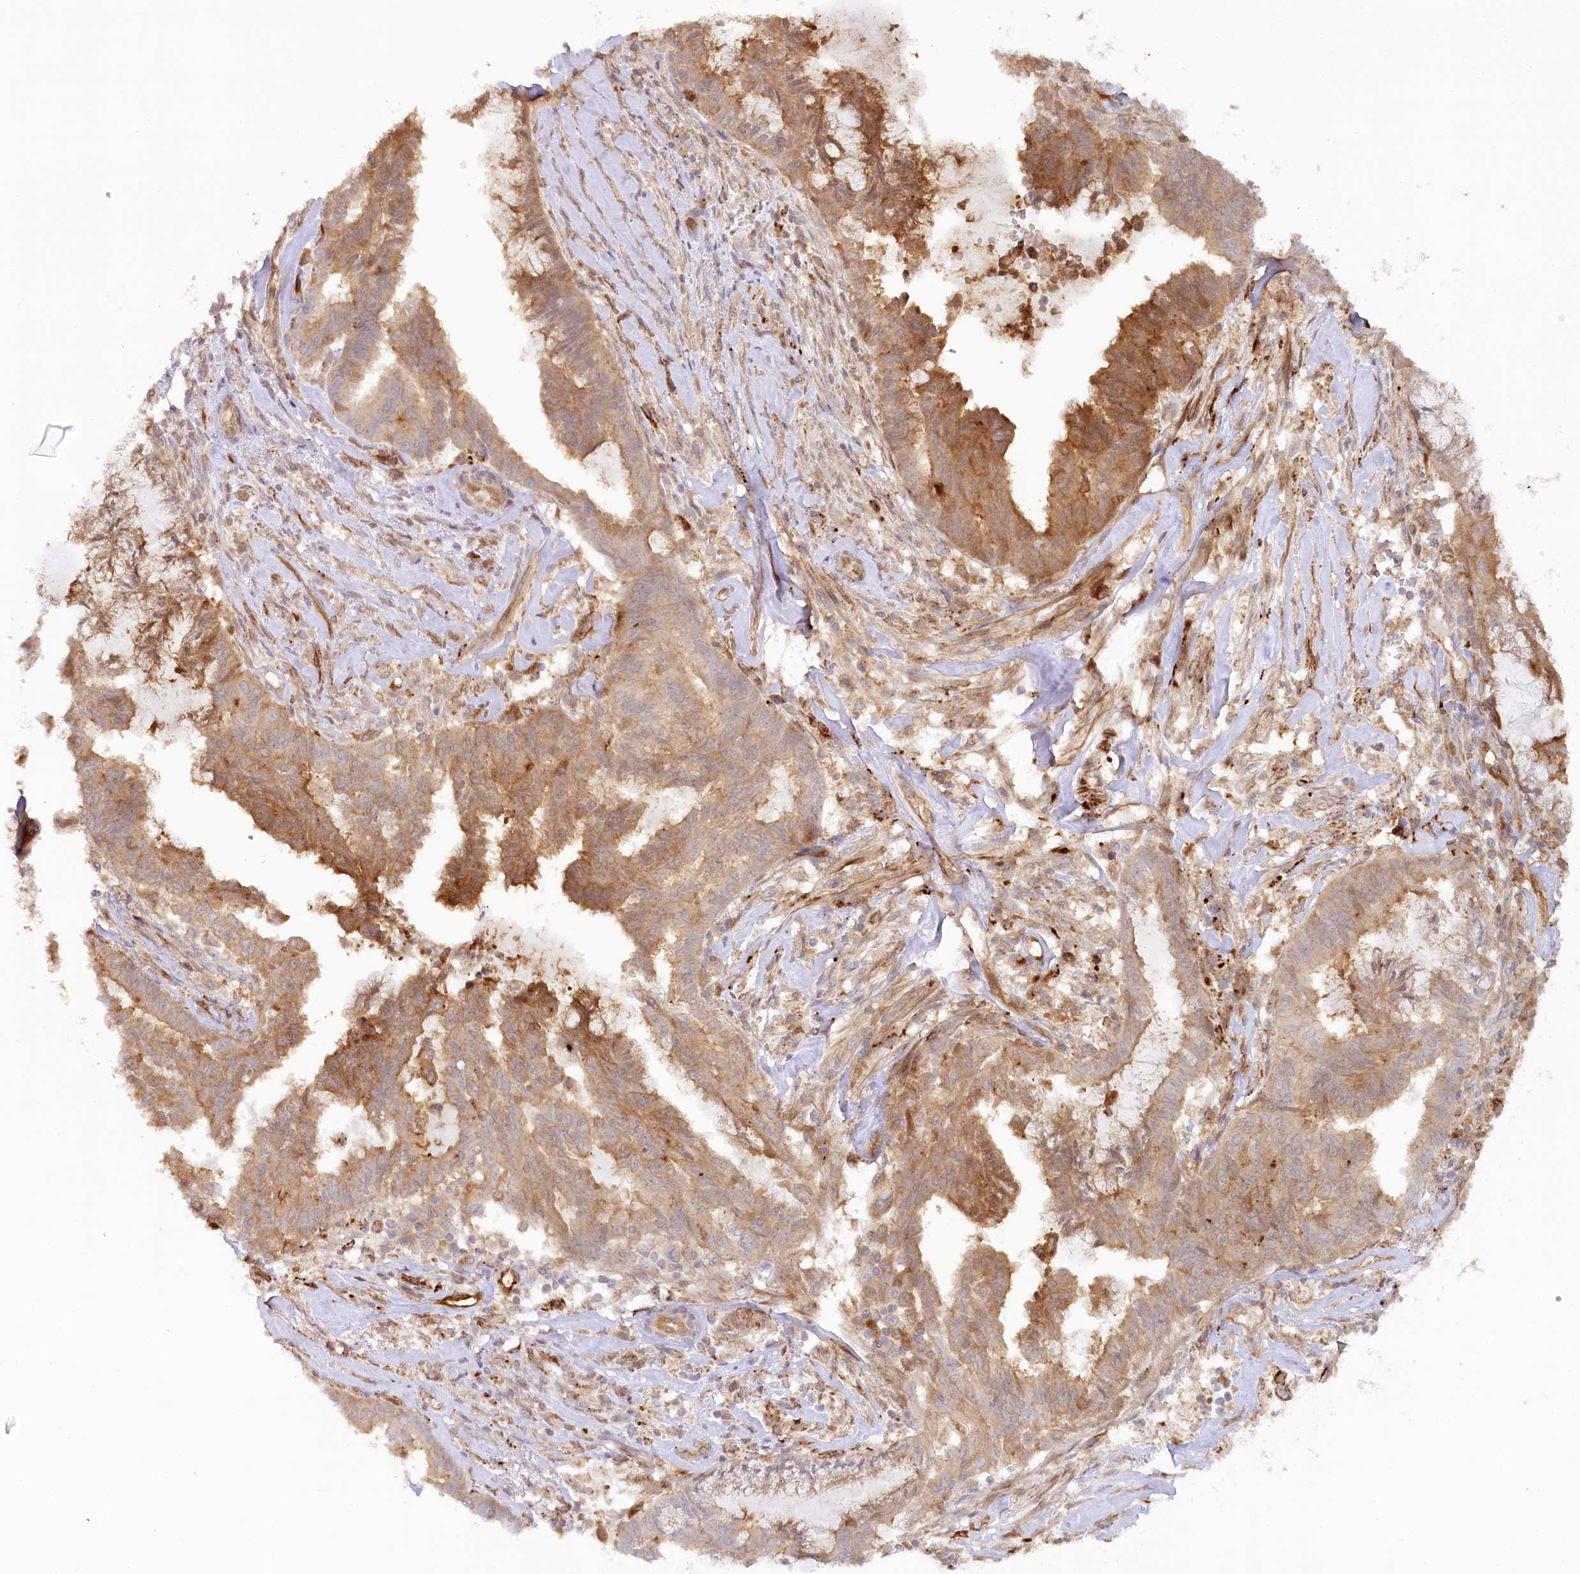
{"staining": {"intensity": "moderate", "quantity": ">75%", "location": "cytoplasmic/membranous"}, "tissue": "endometrial cancer", "cell_type": "Tumor cells", "image_type": "cancer", "snomed": [{"axis": "morphology", "description": "Adenocarcinoma, NOS"}, {"axis": "topography", "description": "Endometrium"}], "caption": "Protein staining of endometrial cancer tissue displays moderate cytoplasmic/membranous expression in approximately >75% of tumor cells. The staining is performed using DAB (3,3'-diaminobenzidine) brown chromogen to label protein expression. The nuclei are counter-stained blue using hematoxylin.", "gene": "GBE1", "patient": {"sex": "female", "age": 86}}